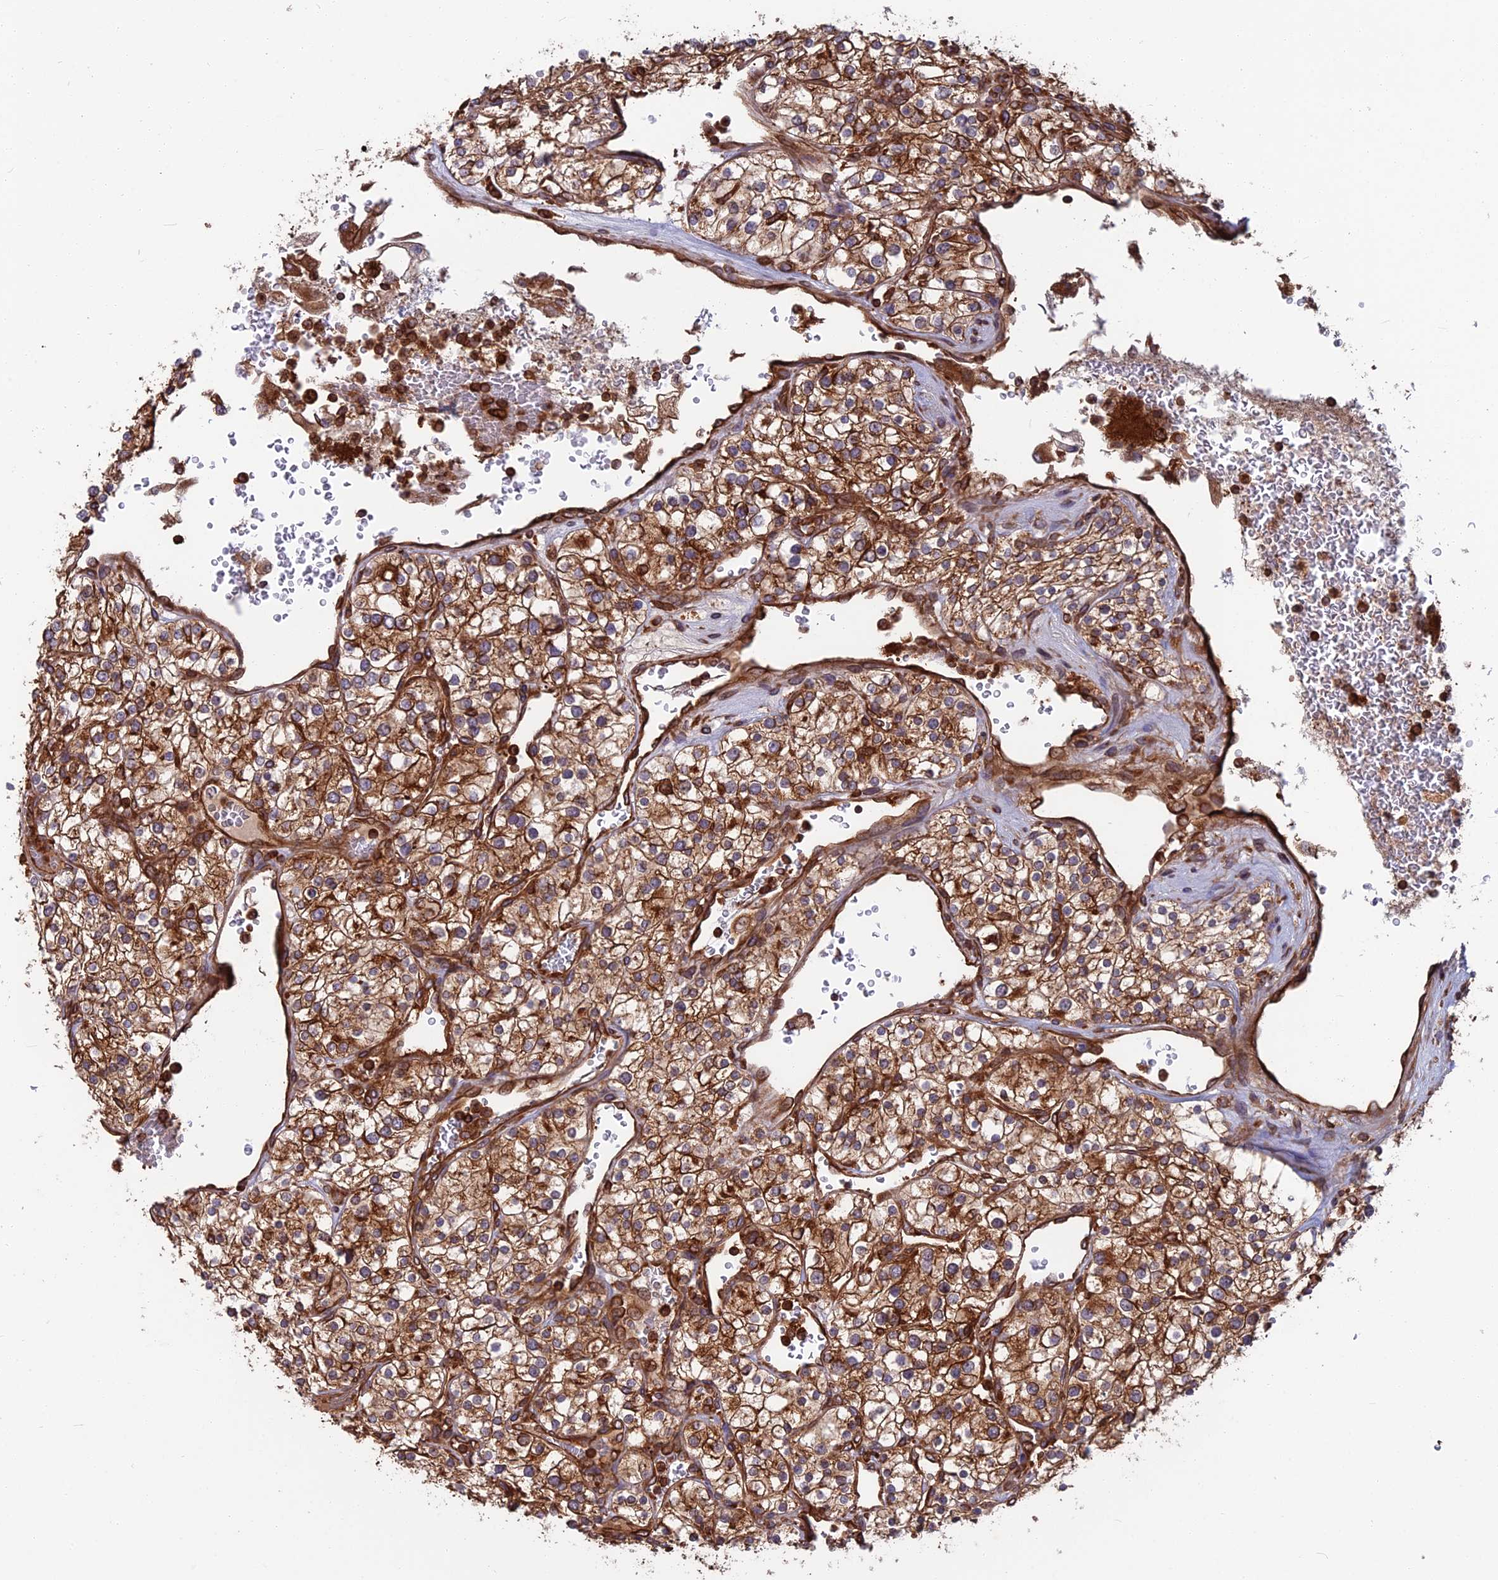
{"staining": {"intensity": "strong", "quantity": ">75%", "location": "cytoplasmic/membranous"}, "tissue": "renal cancer", "cell_type": "Tumor cells", "image_type": "cancer", "snomed": [{"axis": "morphology", "description": "Adenocarcinoma, NOS"}, {"axis": "topography", "description": "Kidney"}], "caption": "This is a histology image of IHC staining of renal adenocarcinoma, which shows strong positivity in the cytoplasmic/membranous of tumor cells.", "gene": "WDR1", "patient": {"sex": "male", "age": 80}}